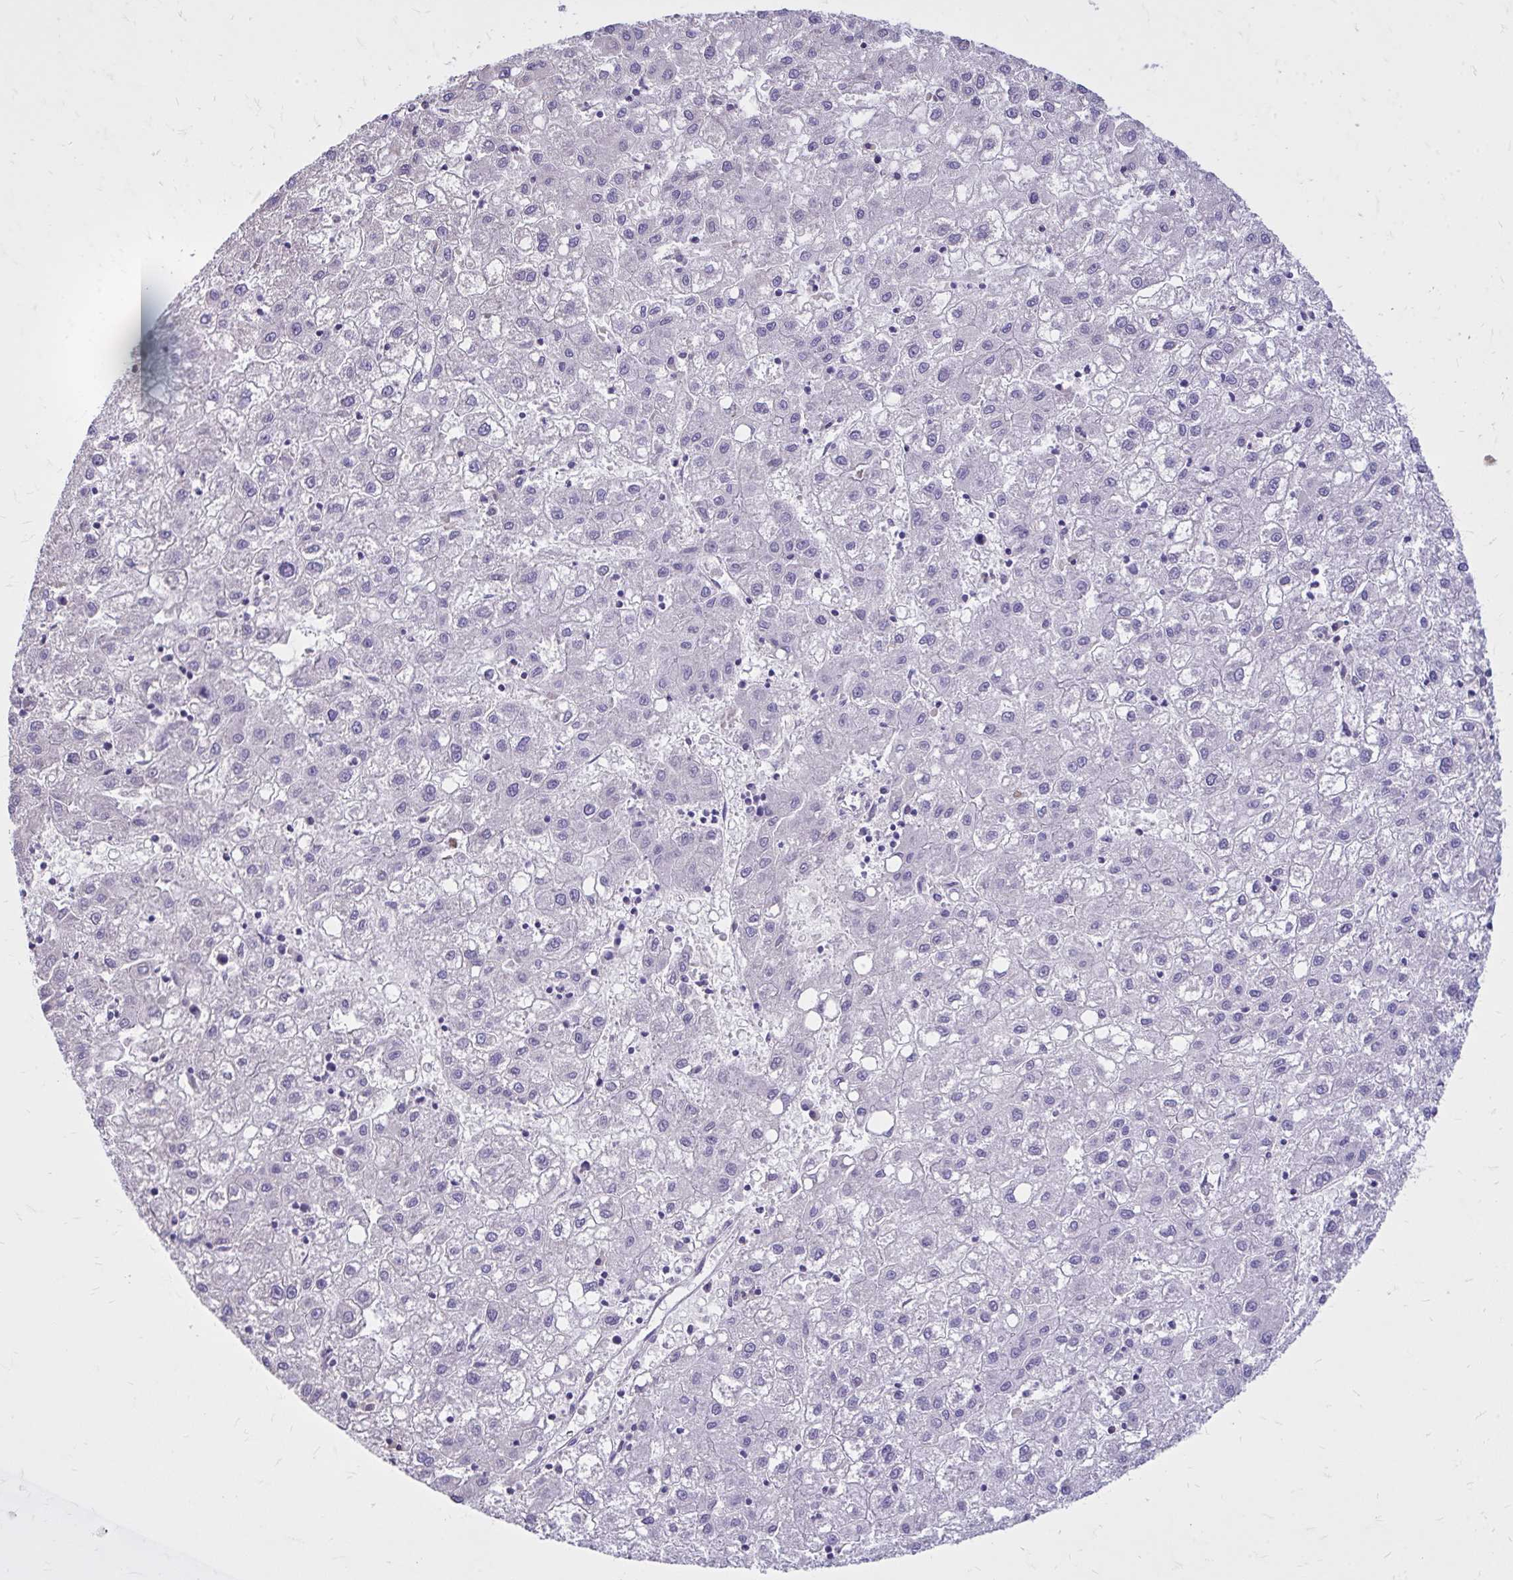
{"staining": {"intensity": "negative", "quantity": "none", "location": "none"}, "tissue": "liver cancer", "cell_type": "Tumor cells", "image_type": "cancer", "snomed": [{"axis": "morphology", "description": "Carcinoma, Hepatocellular, NOS"}, {"axis": "topography", "description": "Liver"}], "caption": "IHC of human hepatocellular carcinoma (liver) exhibits no staining in tumor cells. The staining was performed using DAB (3,3'-diaminobenzidine) to visualize the protein expression in brown, while the nuclei were stained in blue with hematoxylin (Magnification: 20x).", "gene": "EPB41L1", "patient": {"sex": "male", "age": 72}}